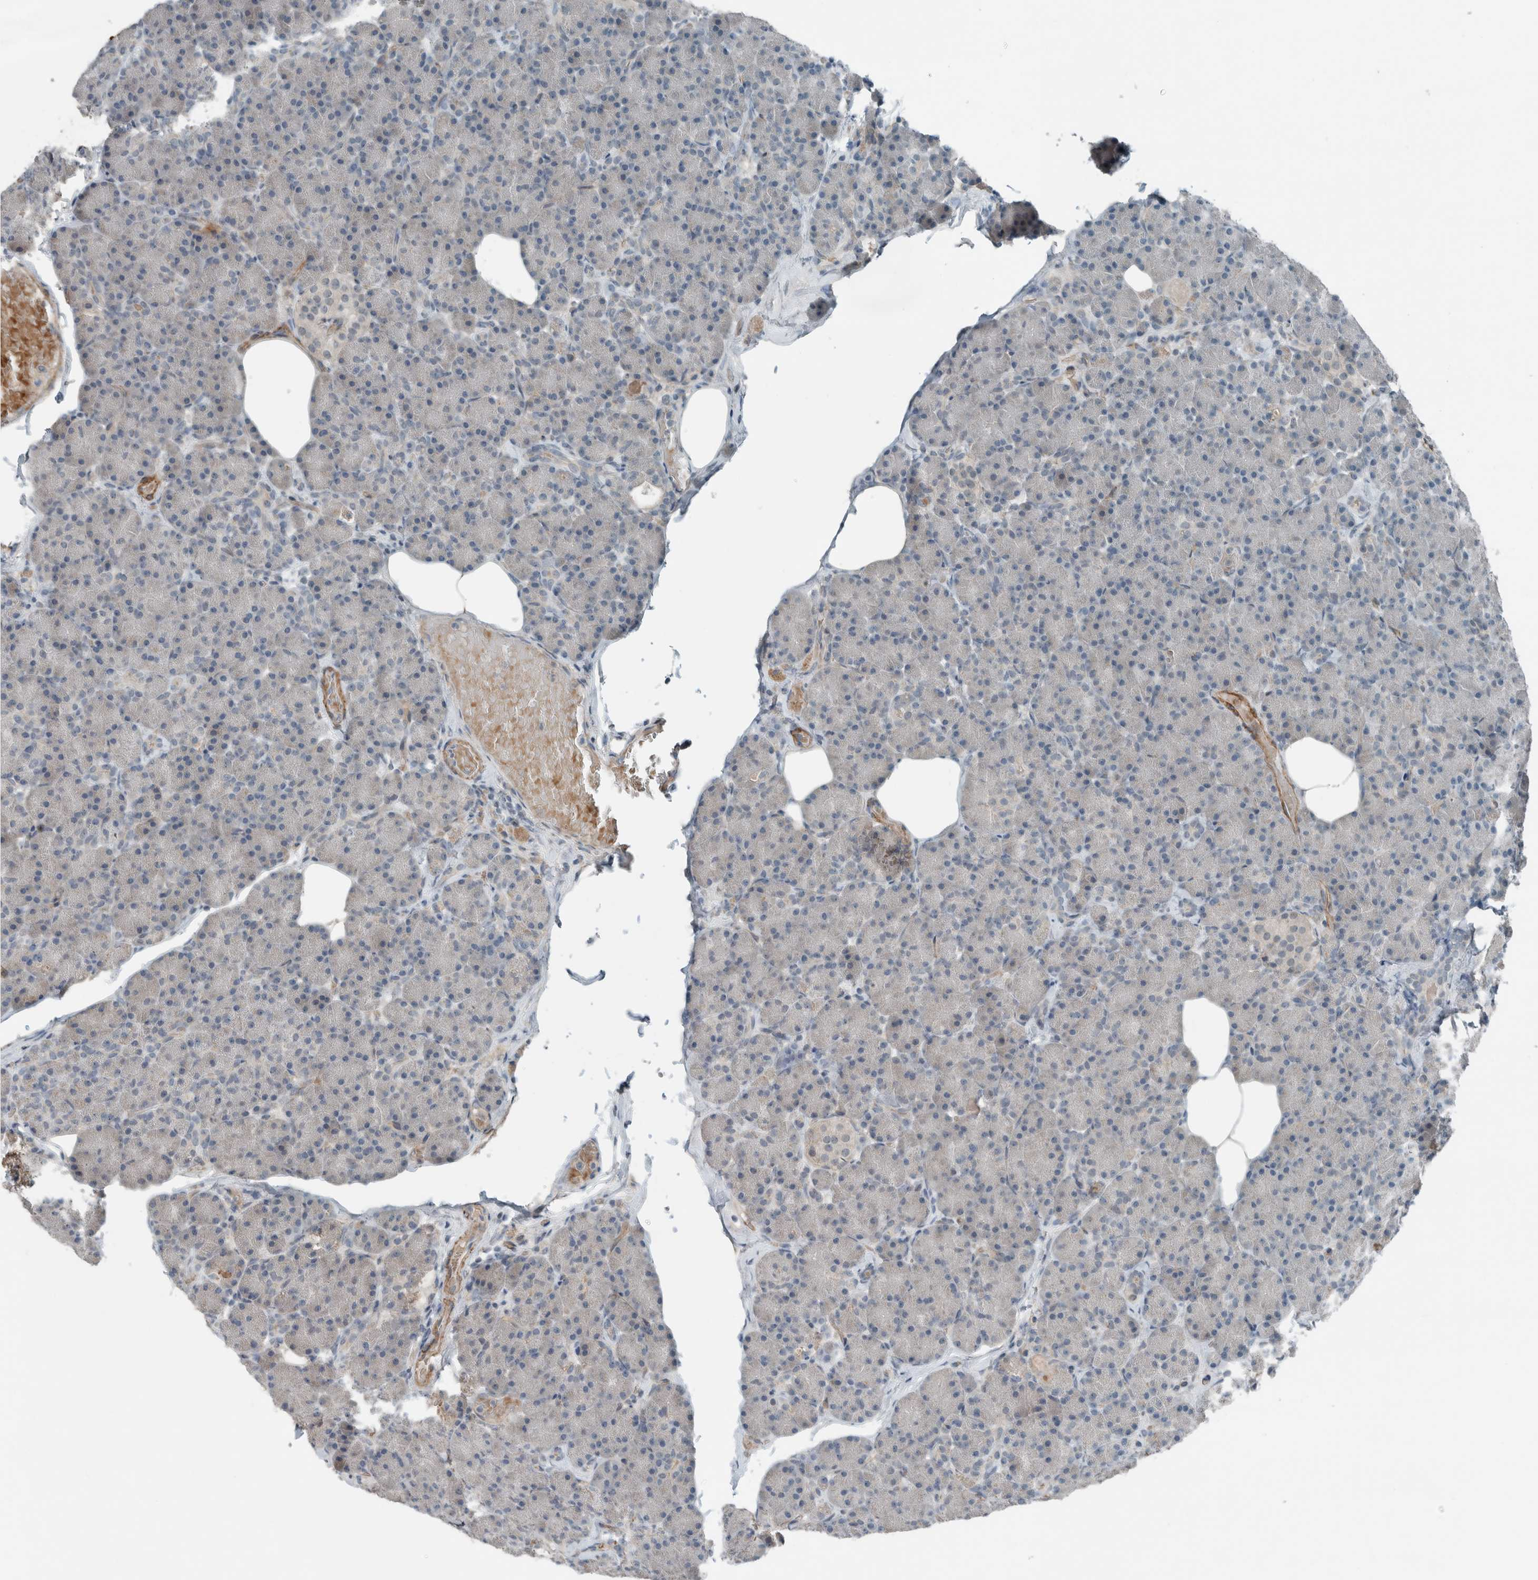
{"staining": {"intensity": "weak", "quantity": "<25%", "location": "cytoplasmic/membranous"}, "tissue": "pancreas", "cell_type": "Exocrine glandular cells", "image_type": "normal", "snomed": [{"axis": "morphology", "description": "Normal tissue, NOS"}, {"axis": "topography", "description": "Pancreas"}], "caption": "This is a histopathology image of IHC staining of normal pancreas, which shows no staining in exocrine glandular cells. The staining was performed using DAB to visualize the protein expression in brown, while the nuclei were stained in blue with hematoxylin (Magnification: 20x).", "gene": "JADE2", "patient": {"sex": "female", "age": 43}}